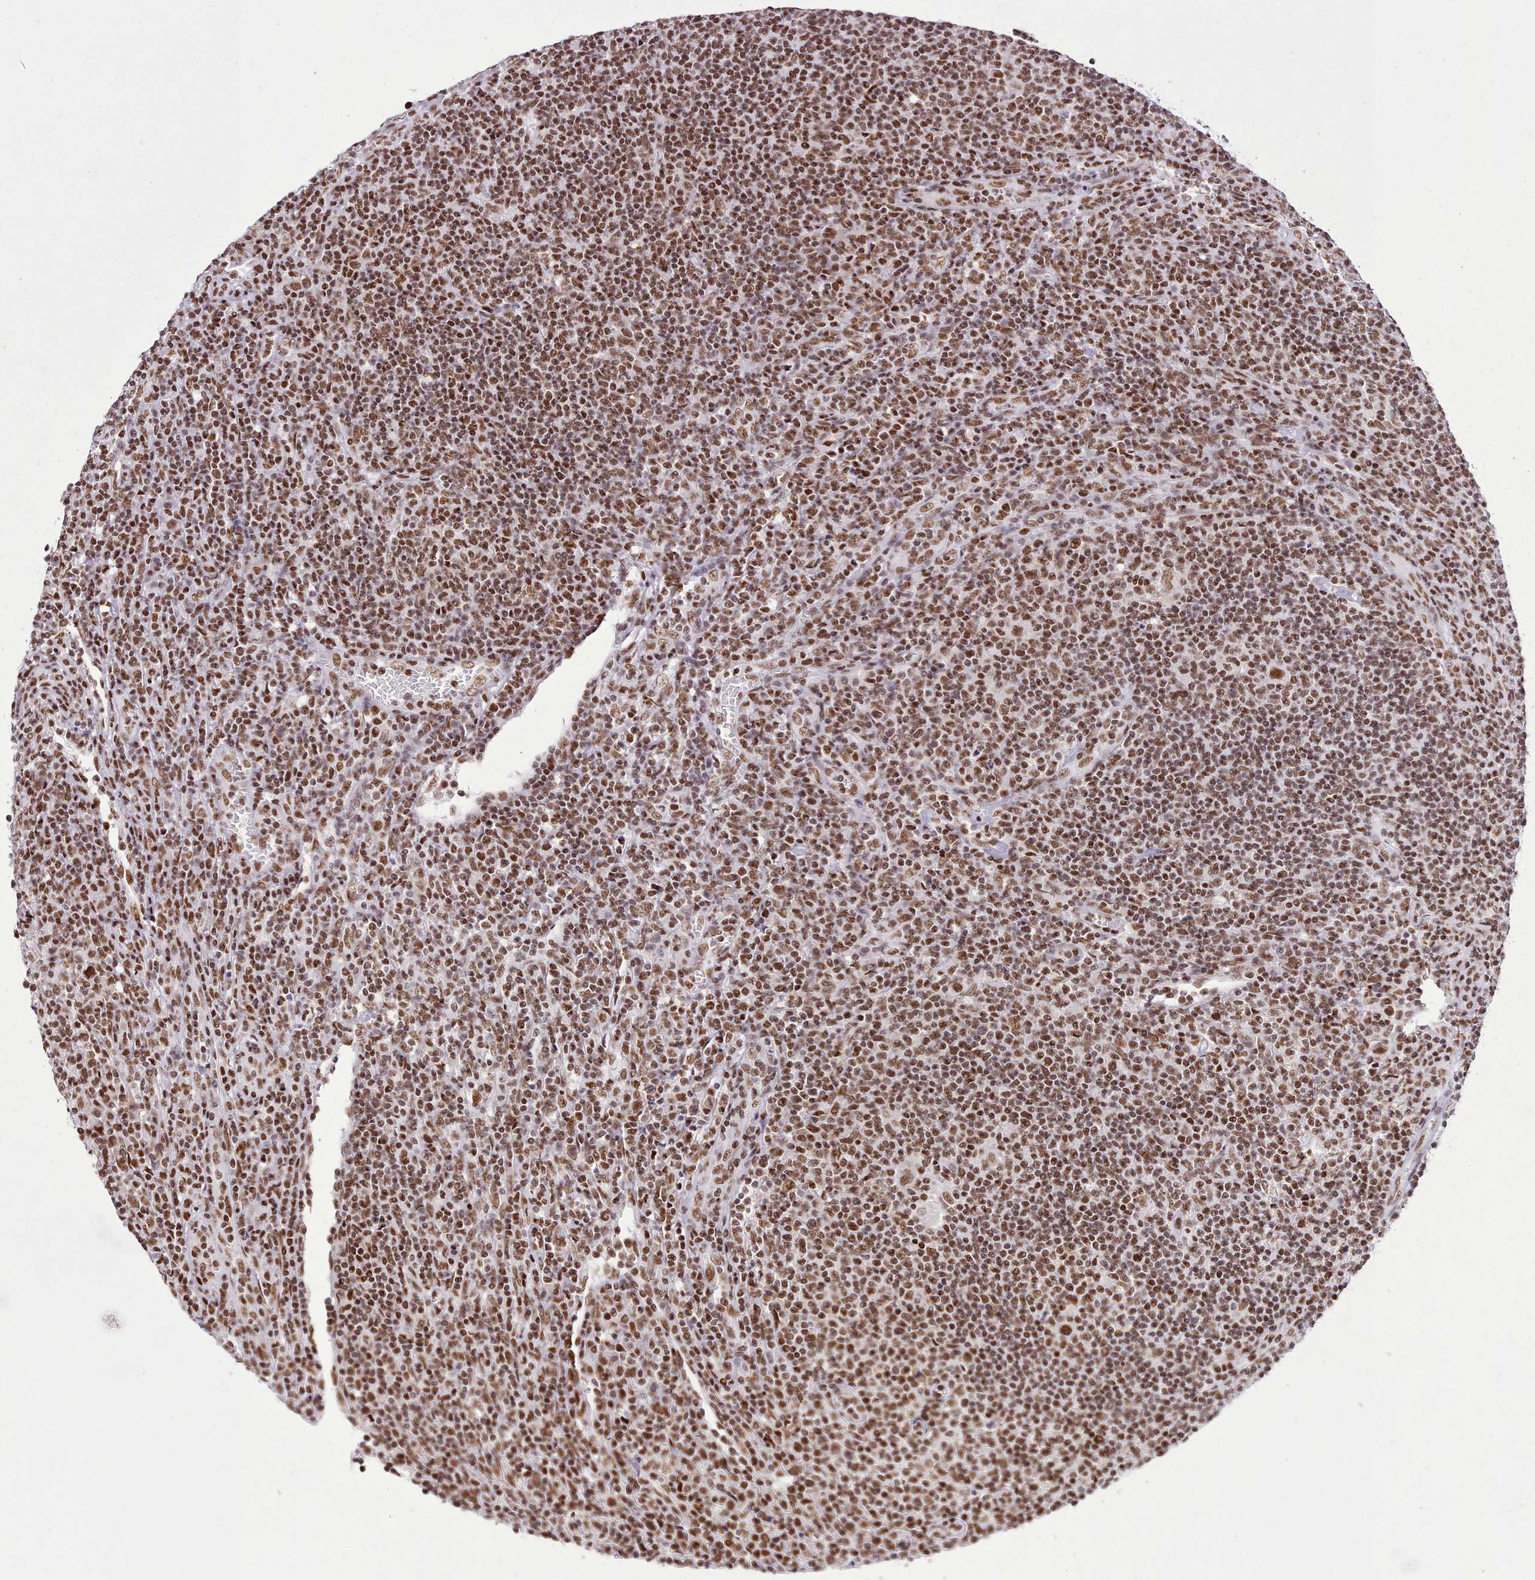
{"staining": {"intensity": "moderate", "quantity": ">75%", "location": "nuclear"}, "tissue": "lymphoma", "cell_type": "Tumor cells", "image_type": "cancer", "snomed": [{"axis": "morphology", "description": "Hodgkin's disease, NOS"}, {"axis": "topography", "description": "Lymph node"}], "caption": "Brown immunohistochemical staining in lymphoma demonstrates moderate nuclear staining in approximately >75% of tumor cells. Immunohistochemistry stains the protein in brown and the nuclei are stained blue.", "gene": "TAF15", "patient": {"sex": "male", "age": 83}}